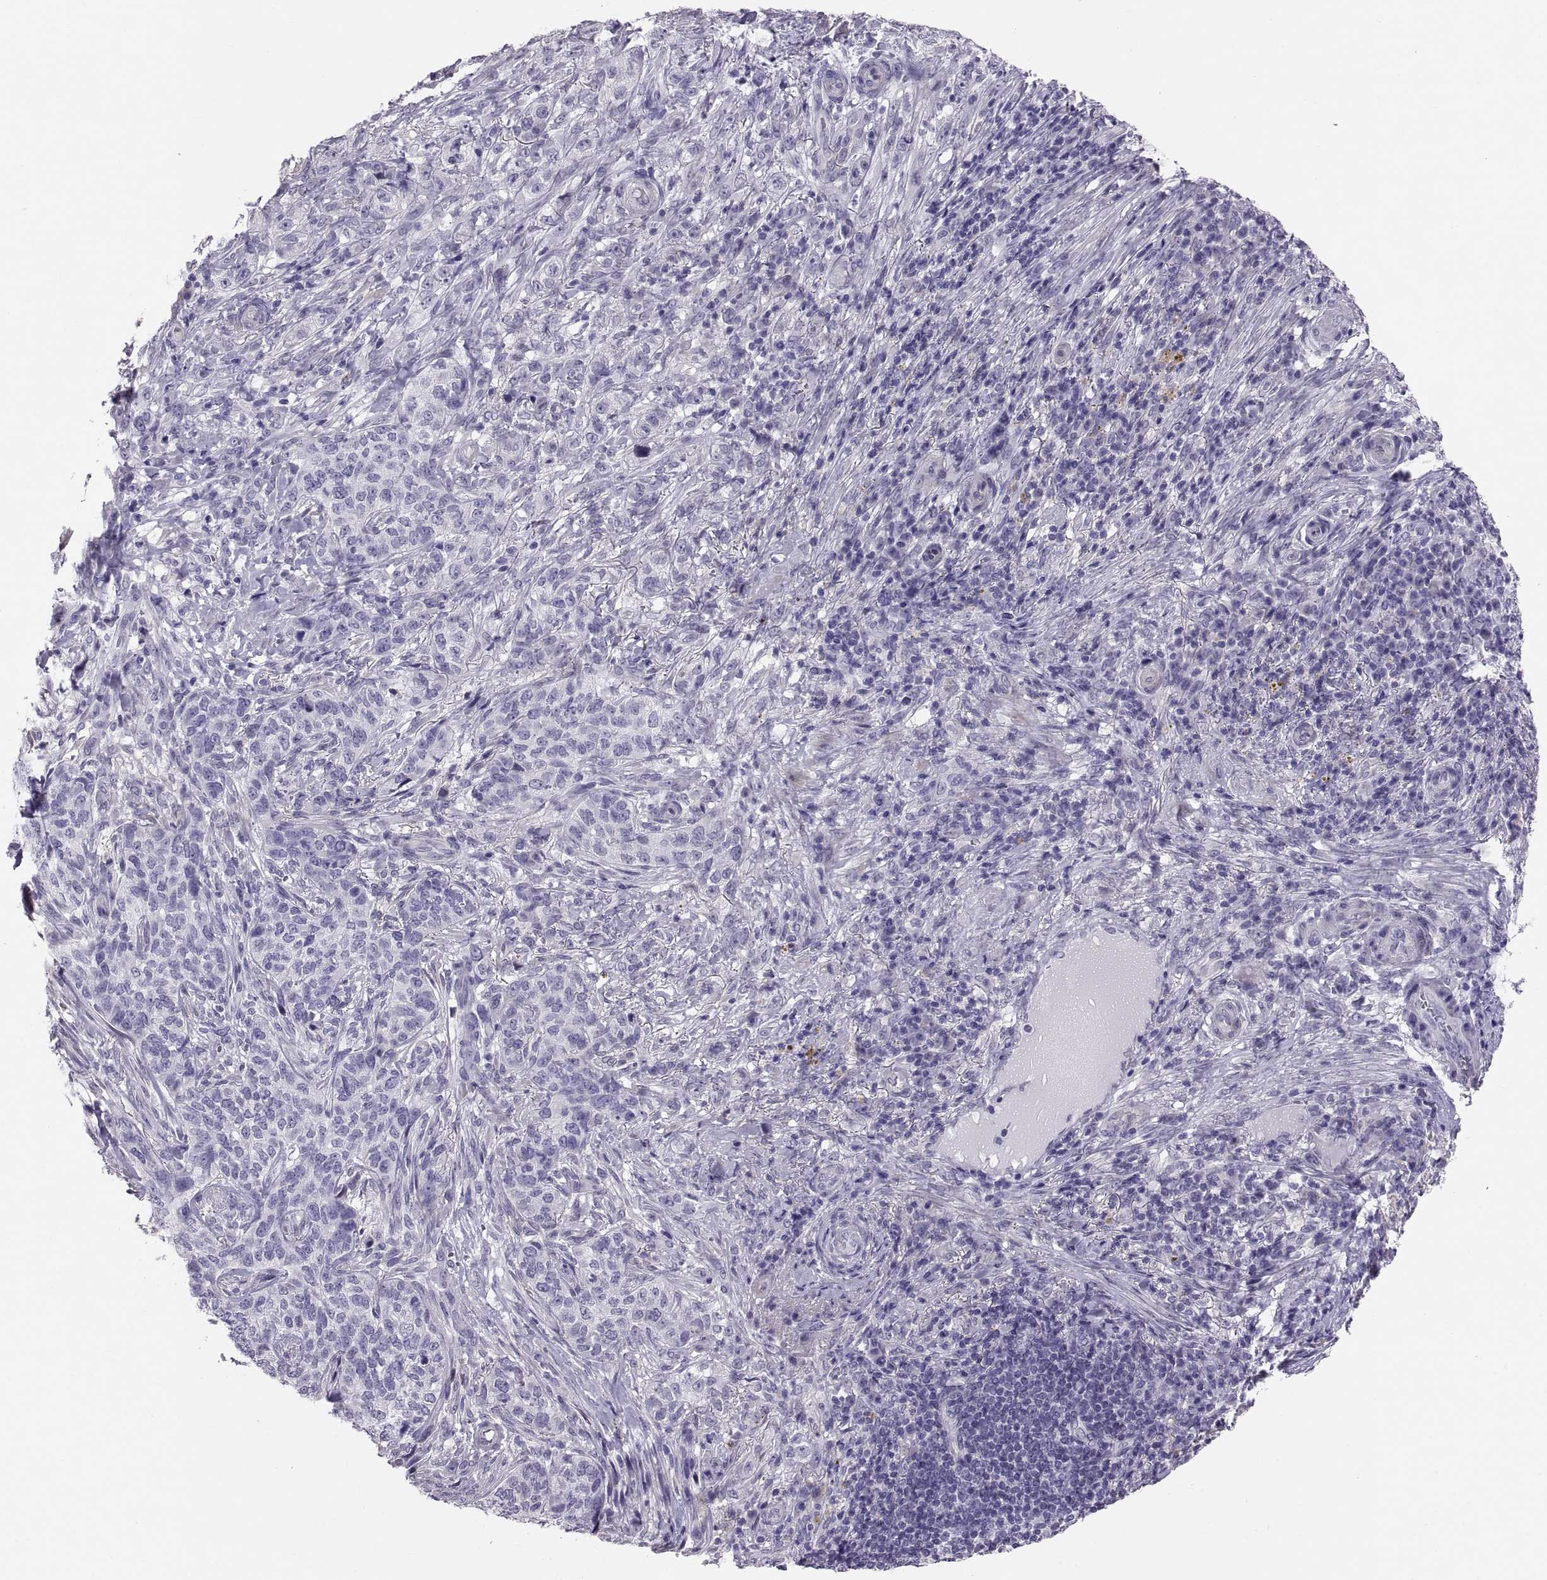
{"staining": {"intensity": "negative", "quantity": "none", "location": "none"}, "tissue": "skin cancer", "cell_type": "Tumor cells", "image_type": "cancer", "snomed": [{"axis": "morphology", "description": "Basal cell carcinoma"}, {"axis": "topography", "description": "Skin"}], "caption": "The photomicrograph exhibits no staining of tumor cells in skin basal cell carcinoma.", "gene": "FAM170A", "patient": {"sex": "female", "age": 69}}